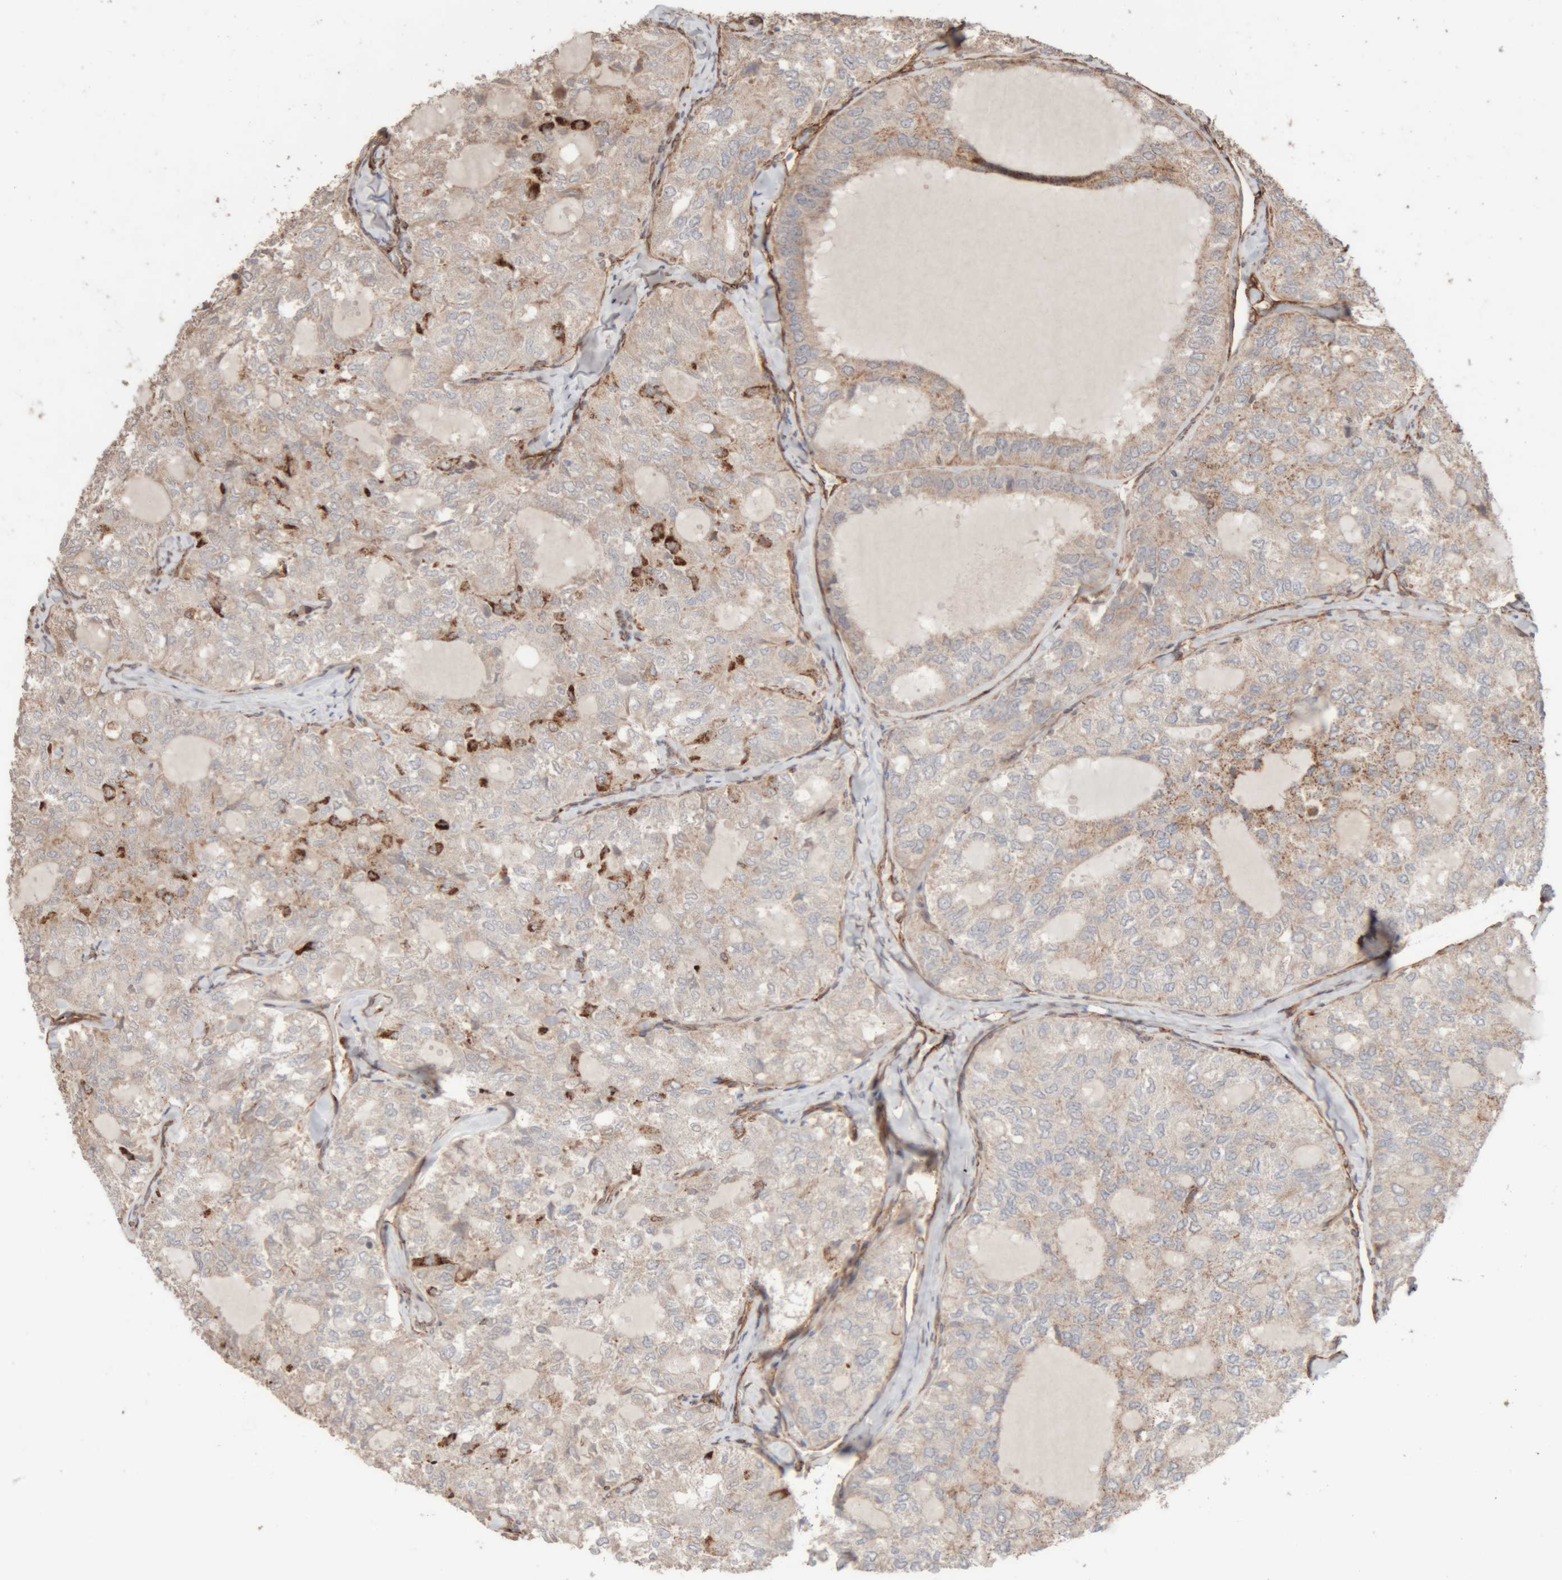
{"staining": {"intensity": "weak", "quantity": "25%-75%", "location": "cytoplasmic/membranous"}, "tissue": "thyroid cancer", "cell_type": "Tumor cells", "image_type": "cancer", "snomed": [{"axis": "morphology", "description": "Follicular adenoma carcinoma, NOS"}, {"axis": "topography", "description": "Thyroid gland"}], "caption": "Thyroid cancer (follicular adenoma carcinoma) stained with a protein marker exhibits weak staining in tumor cells.", "gene": "RAB32", "patient": {"sex": "male", "age": 75}}